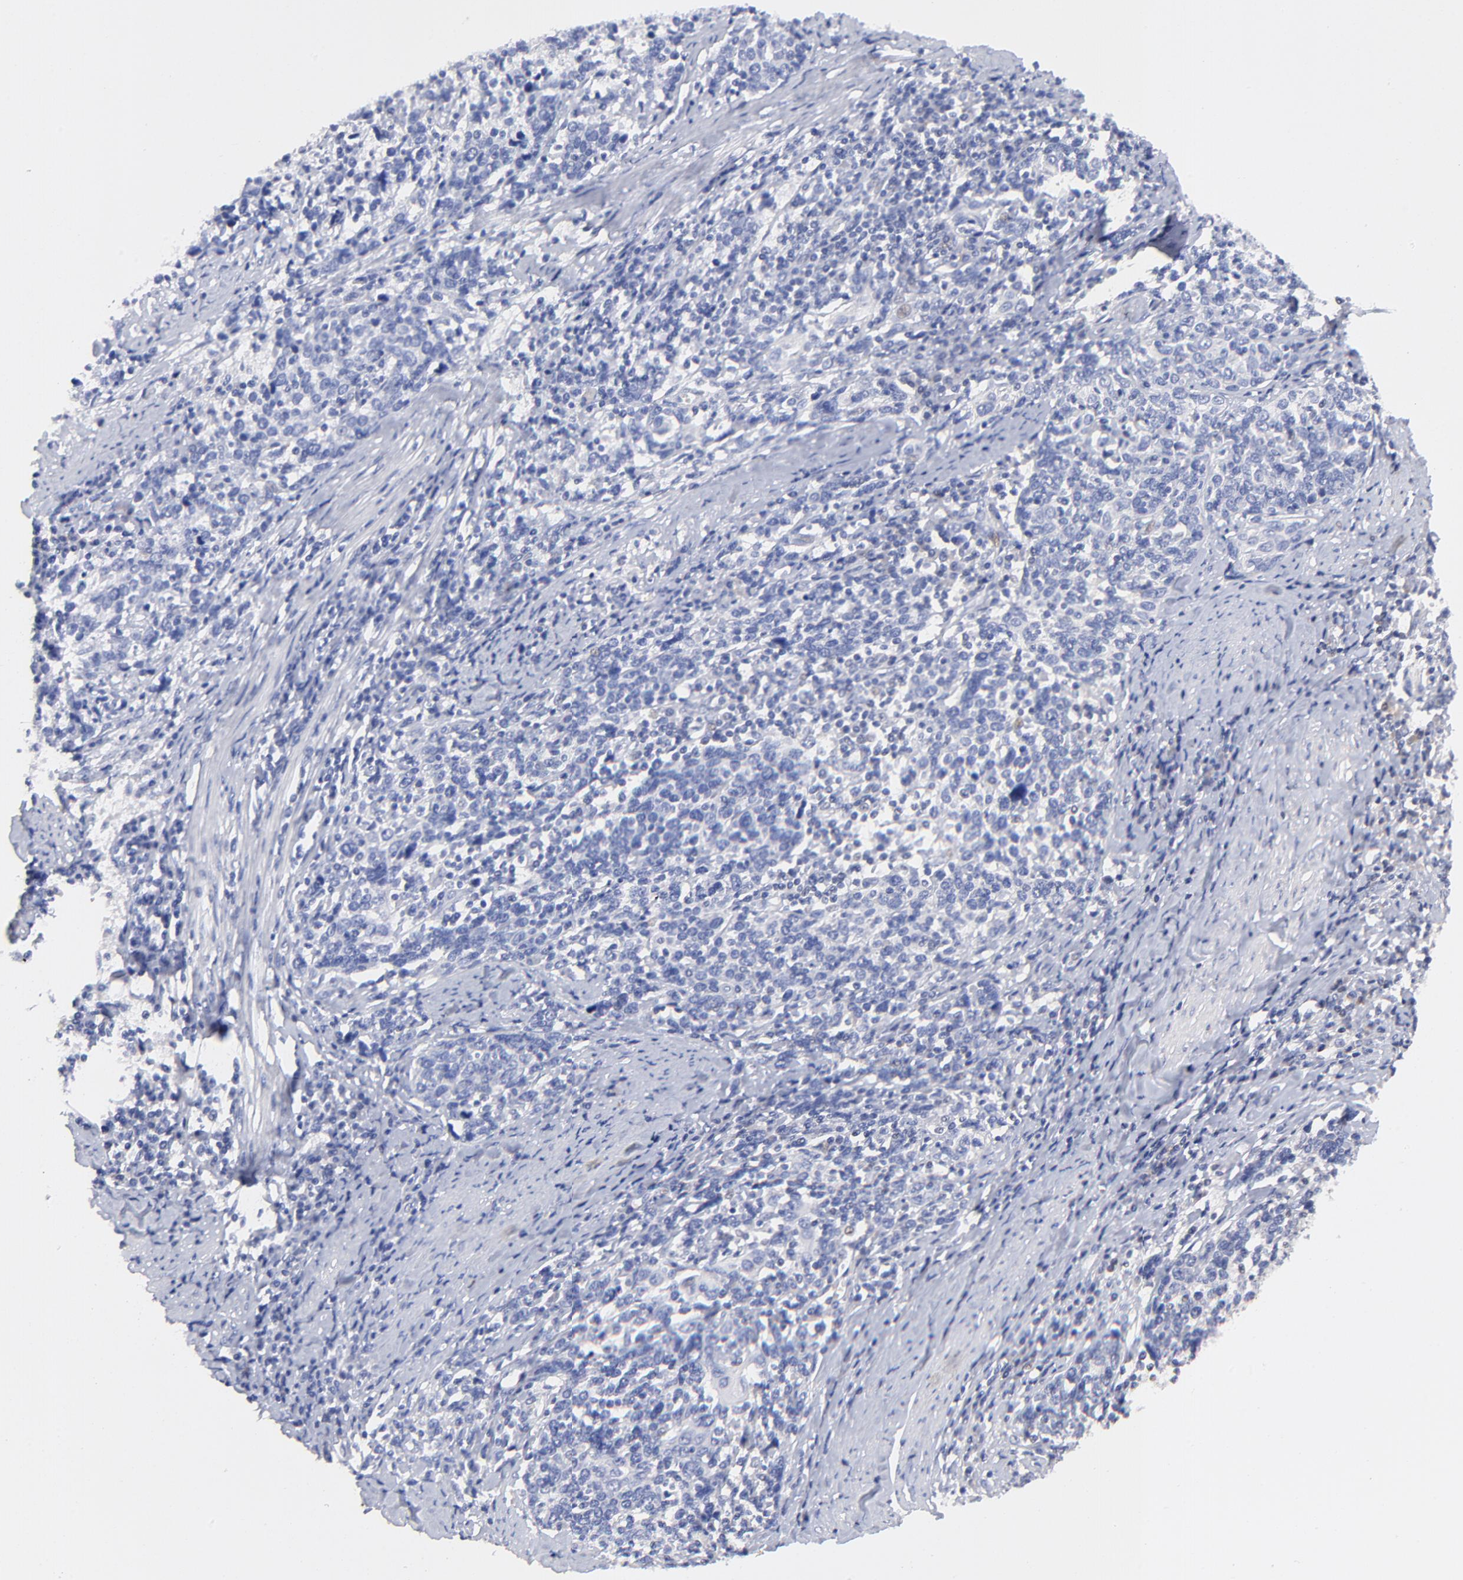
{"staining": {"intensity": "negative", "quantity": "none", "location": "none"}, "tissue": "cervical cancer", "cell_type": "Tumor cells", "image_type": "cancer", "snomed": [{"axis": "morphology", "description": "Squamous cell carcinoma, NOS"}, {"axis": "topography", "description": "Cervix"}], "caption": "IHC of cervical cancer (squamous cell carcinoma) shows no expression in tumor cells.", "gene": "HORMAD2", "patient": {"sex": "female", "age": 41}}